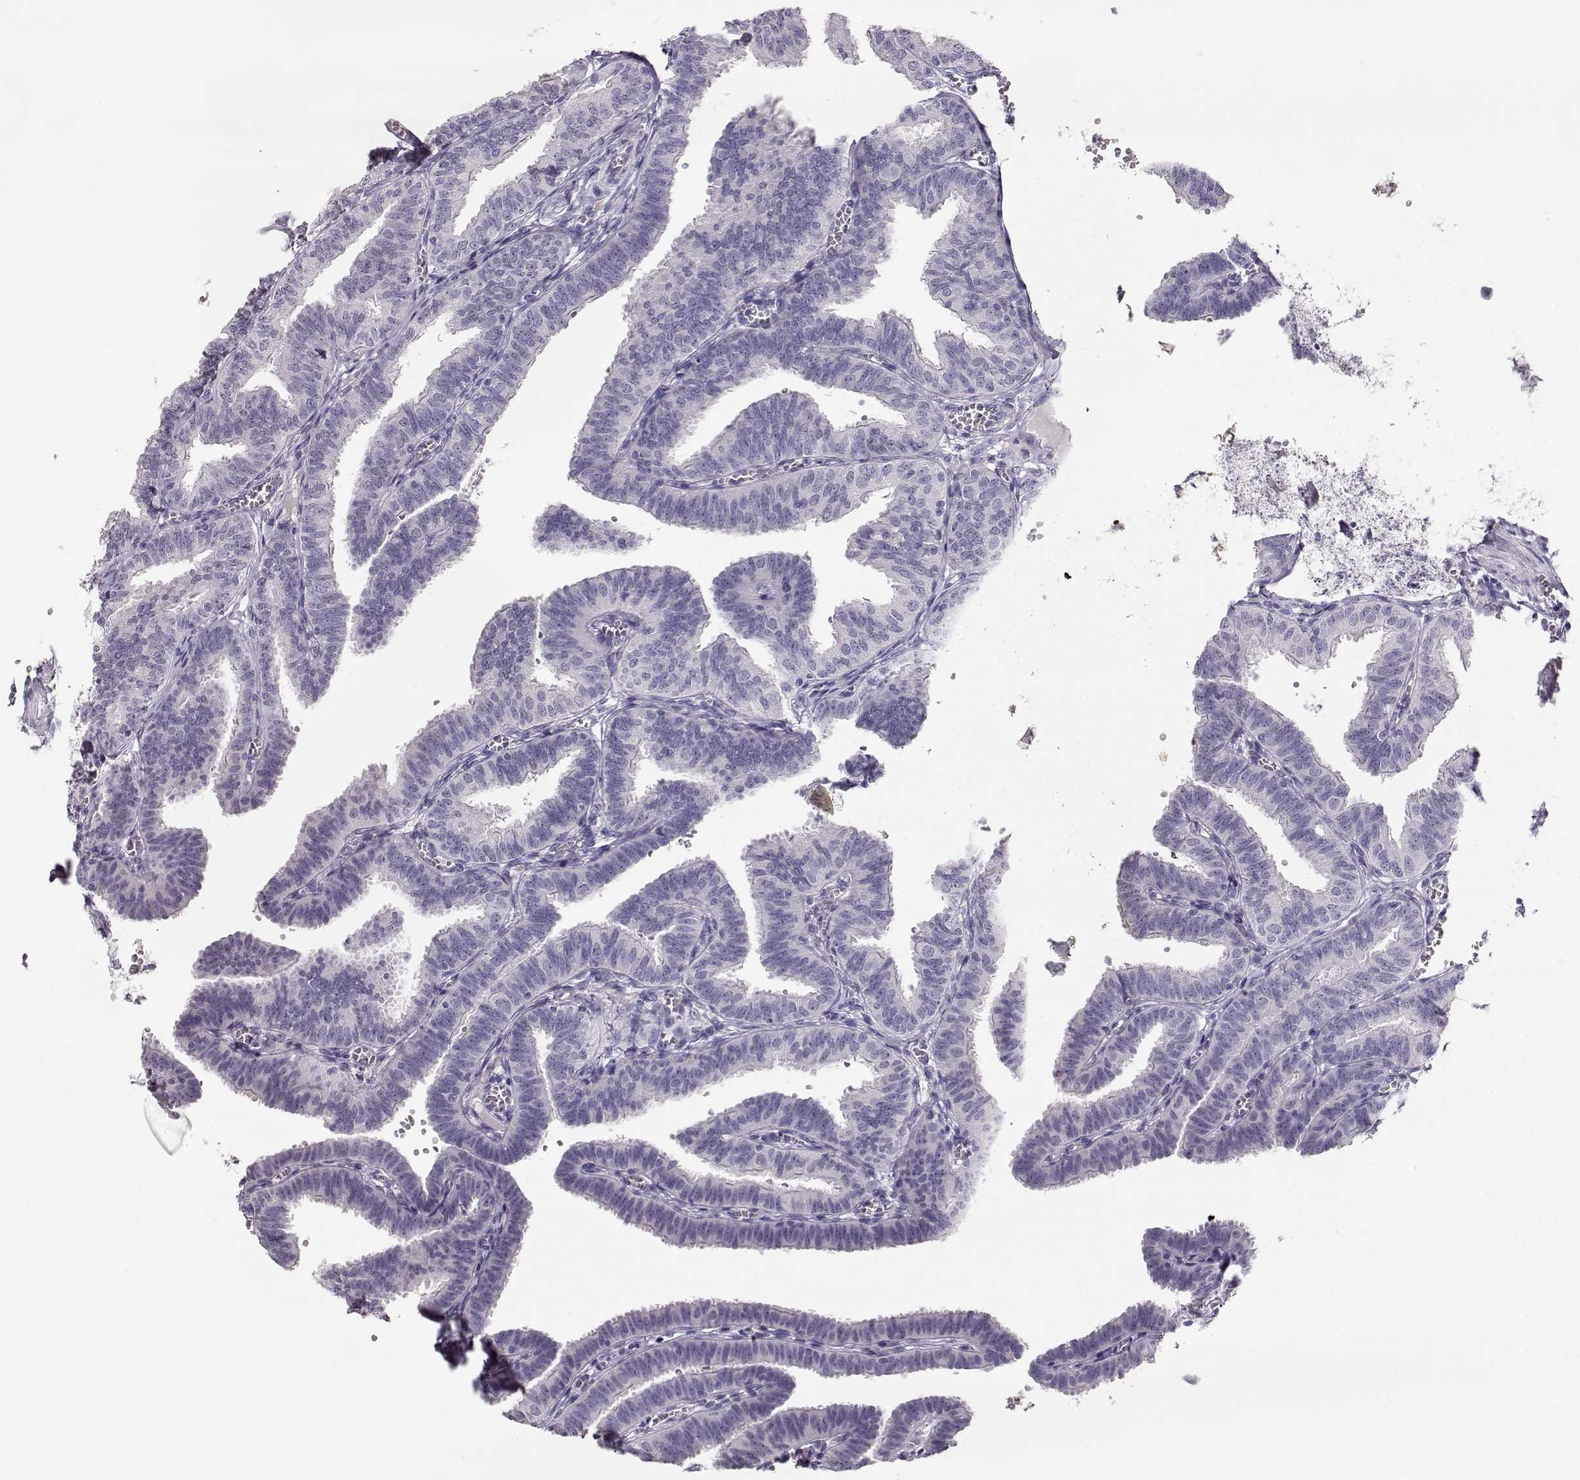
{"staining": {"intensity": "negative", "quantity": "none", "location": "none"}, "tissue": "fallopian tube", "cell_type": "Glandular cells", "image_type": "normal", "snomed": [{"axis": "morphology", "description": "Normal tissue, NOS"}, {"axis": "topography", "description": "Fallopian tube"}], "caption": "DAB (3,3'-diaminobenzidine) immunohistochemical staining of unremarkable fallopian tube shows no significant positivity in glandular cells.", "gene": "MAGEC1", "patient": {"sex": "female", "age": 25}}